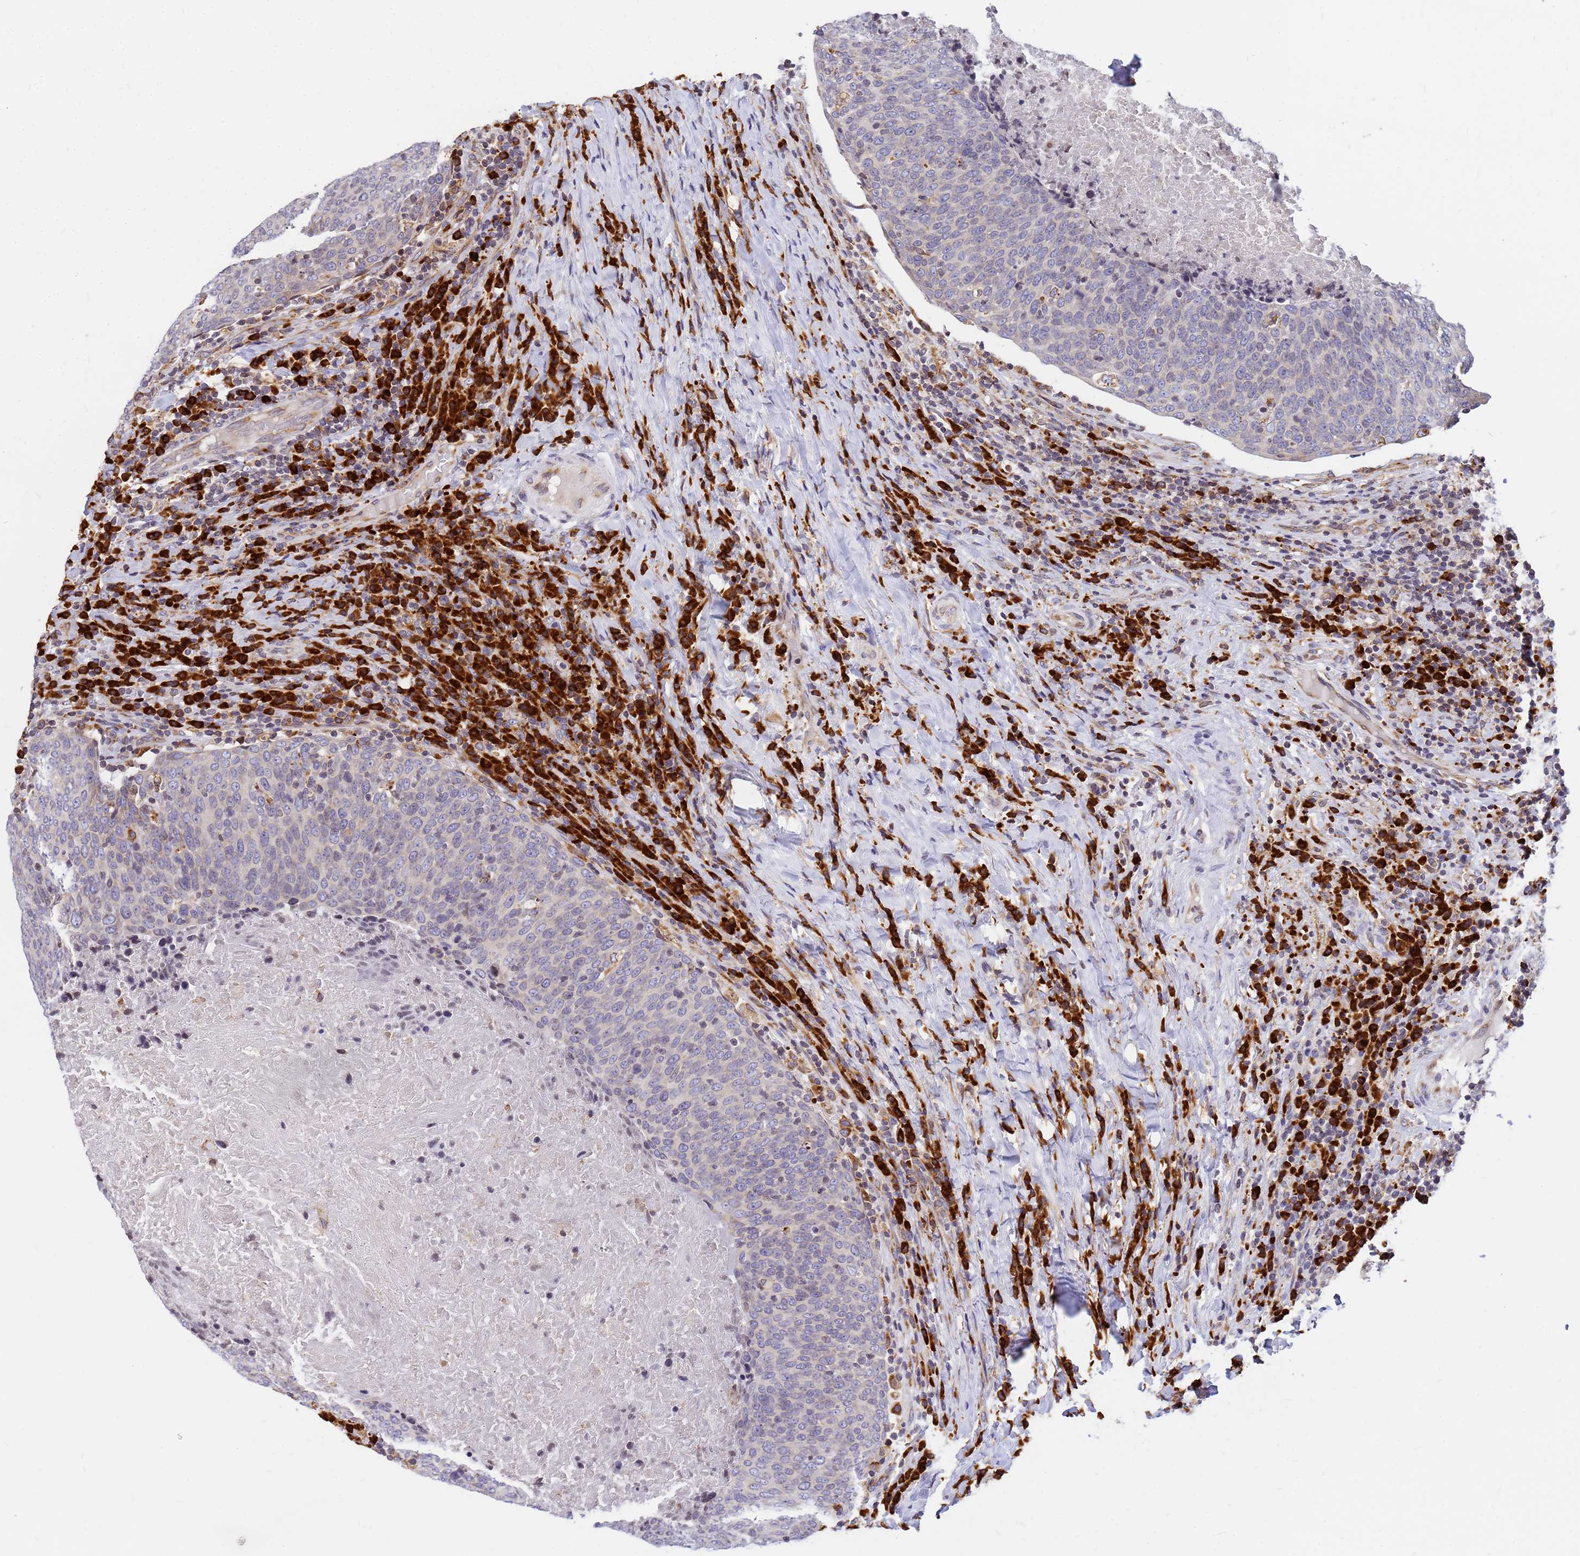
{"staining": {"intensity": "negative", "quantity": "none", "location": "none"}, "tissue": "head and neck cancer", "cell_type": "Tumor cells", "image_type": "cancer", "snomed": [{"axis": "morphology", "description": "Squamous cell carcinoma, NOS"}, {"axis": "morphology", "description": "Squamous cell carcinoma, metastatic, NOS"}, {"axis": "topography", "description": "Lymph node"}, {"axis": "topography", "description": "Head-Neck"}], "caption": "Tumor cells show no significant staining in head and neck metastatic squamous cell carcinoma. Brightfield microscopy of IHC stained with DAB (3,3'-diaminobenzidine) (brown) and hematoxylin (blue), captured at high magnification.", "gene": "SSR4", "patient": {"sex": "male", "age": 62}}